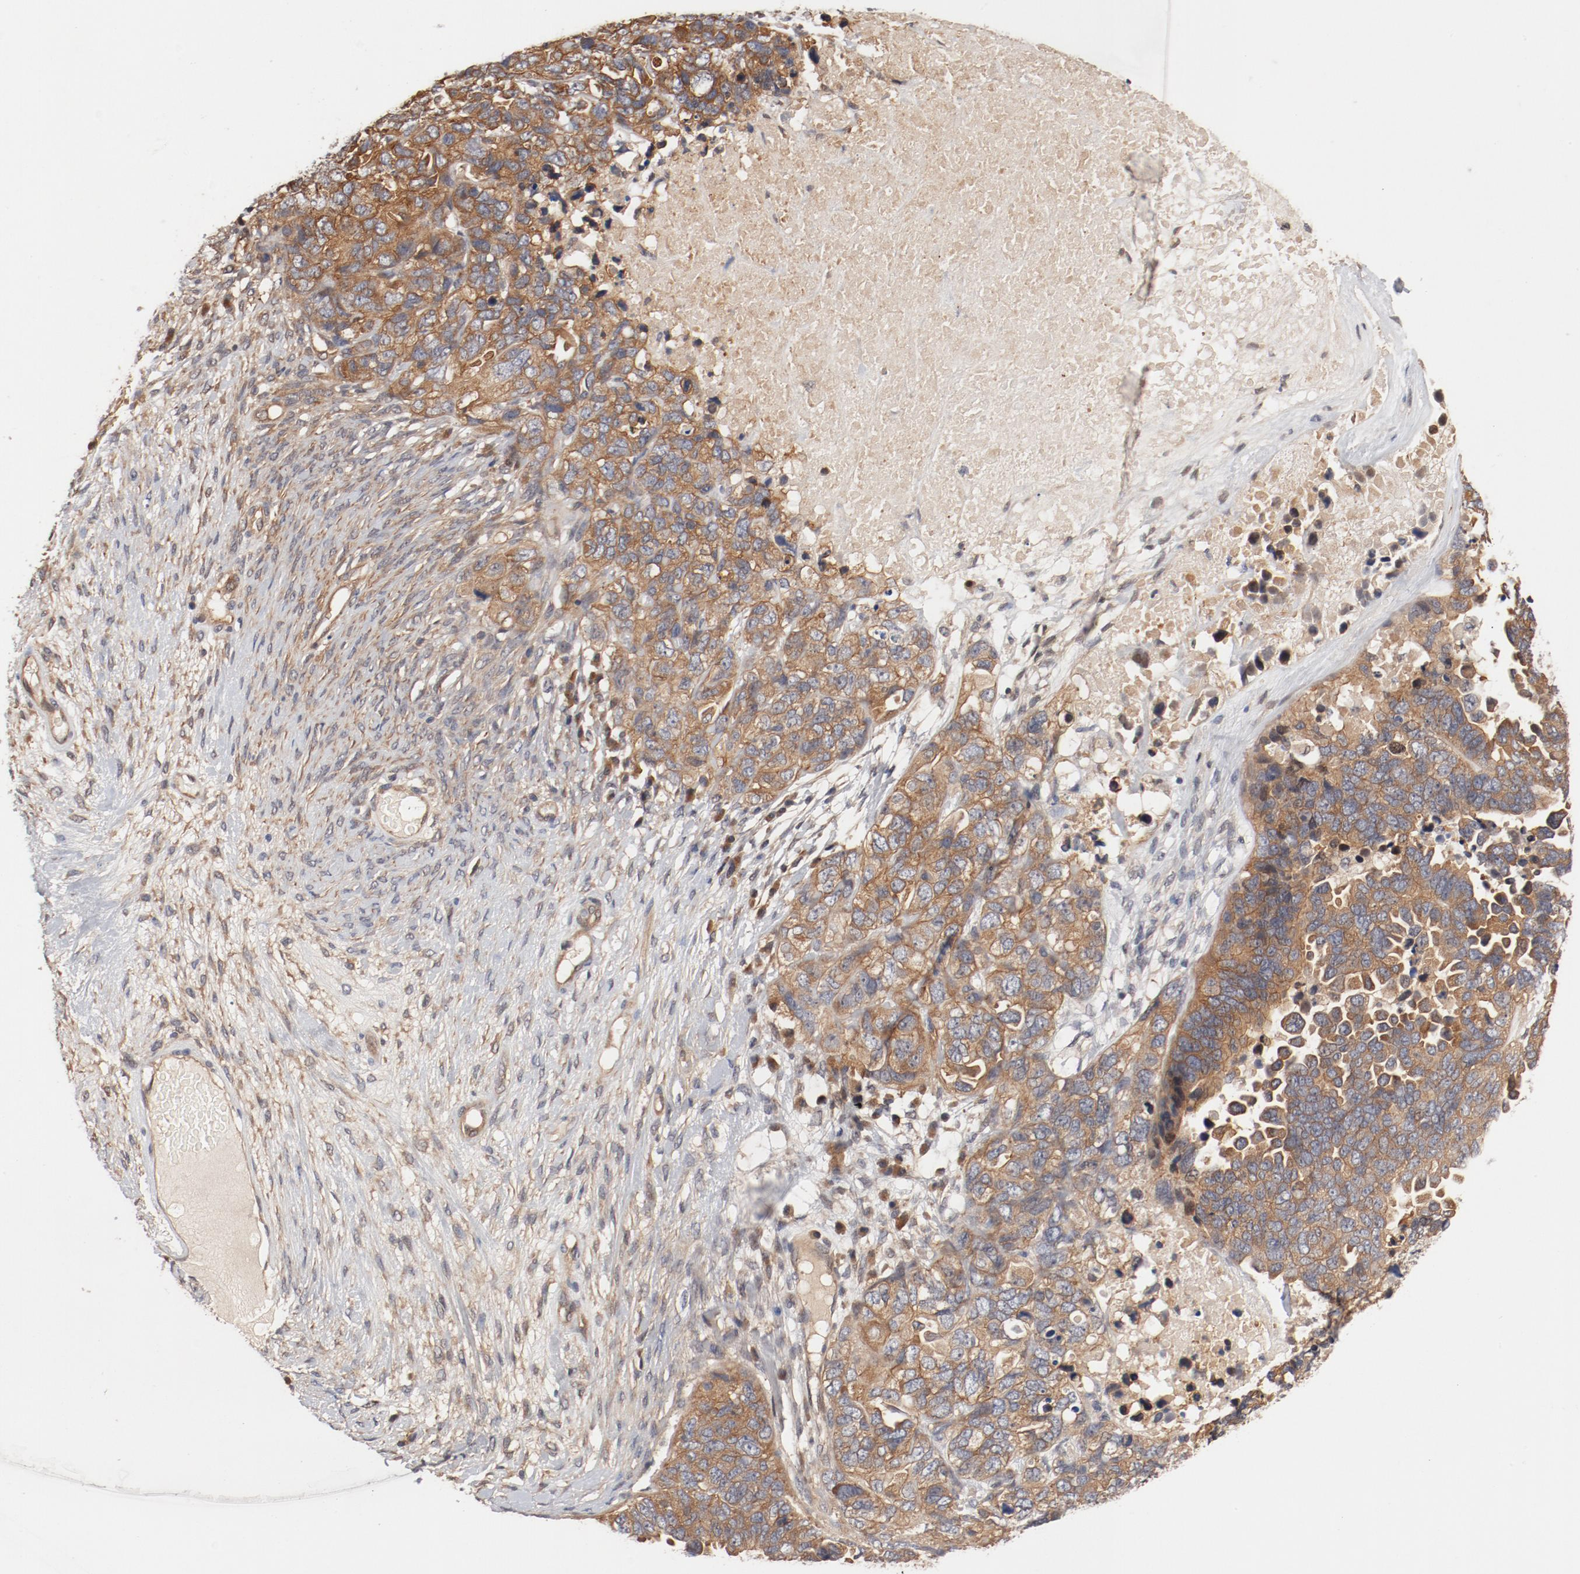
{"staining": {"intensity": "weak", "quantity": ">75%", "location": "cytoplasmic/membranous"}, "tissue": "ovarian cancer", "cell_type": "Tumor cells", "image_type": "cancer", "snomed": [{"axis": "morphology", "description": "Cystadenocarcinoma, serous, NOS"}, {"axis": "topography", "description": "Ovary"}], "caption": "Approximately >75% of tumor cells in human ovarian serous cystadenocarcinoma show weak cytoplasmic/membranous protein expression as visualized by brown immunohistochemical staining.", "gene": "PITPNM2", "patient": {"sex": "female", "age": 82}}